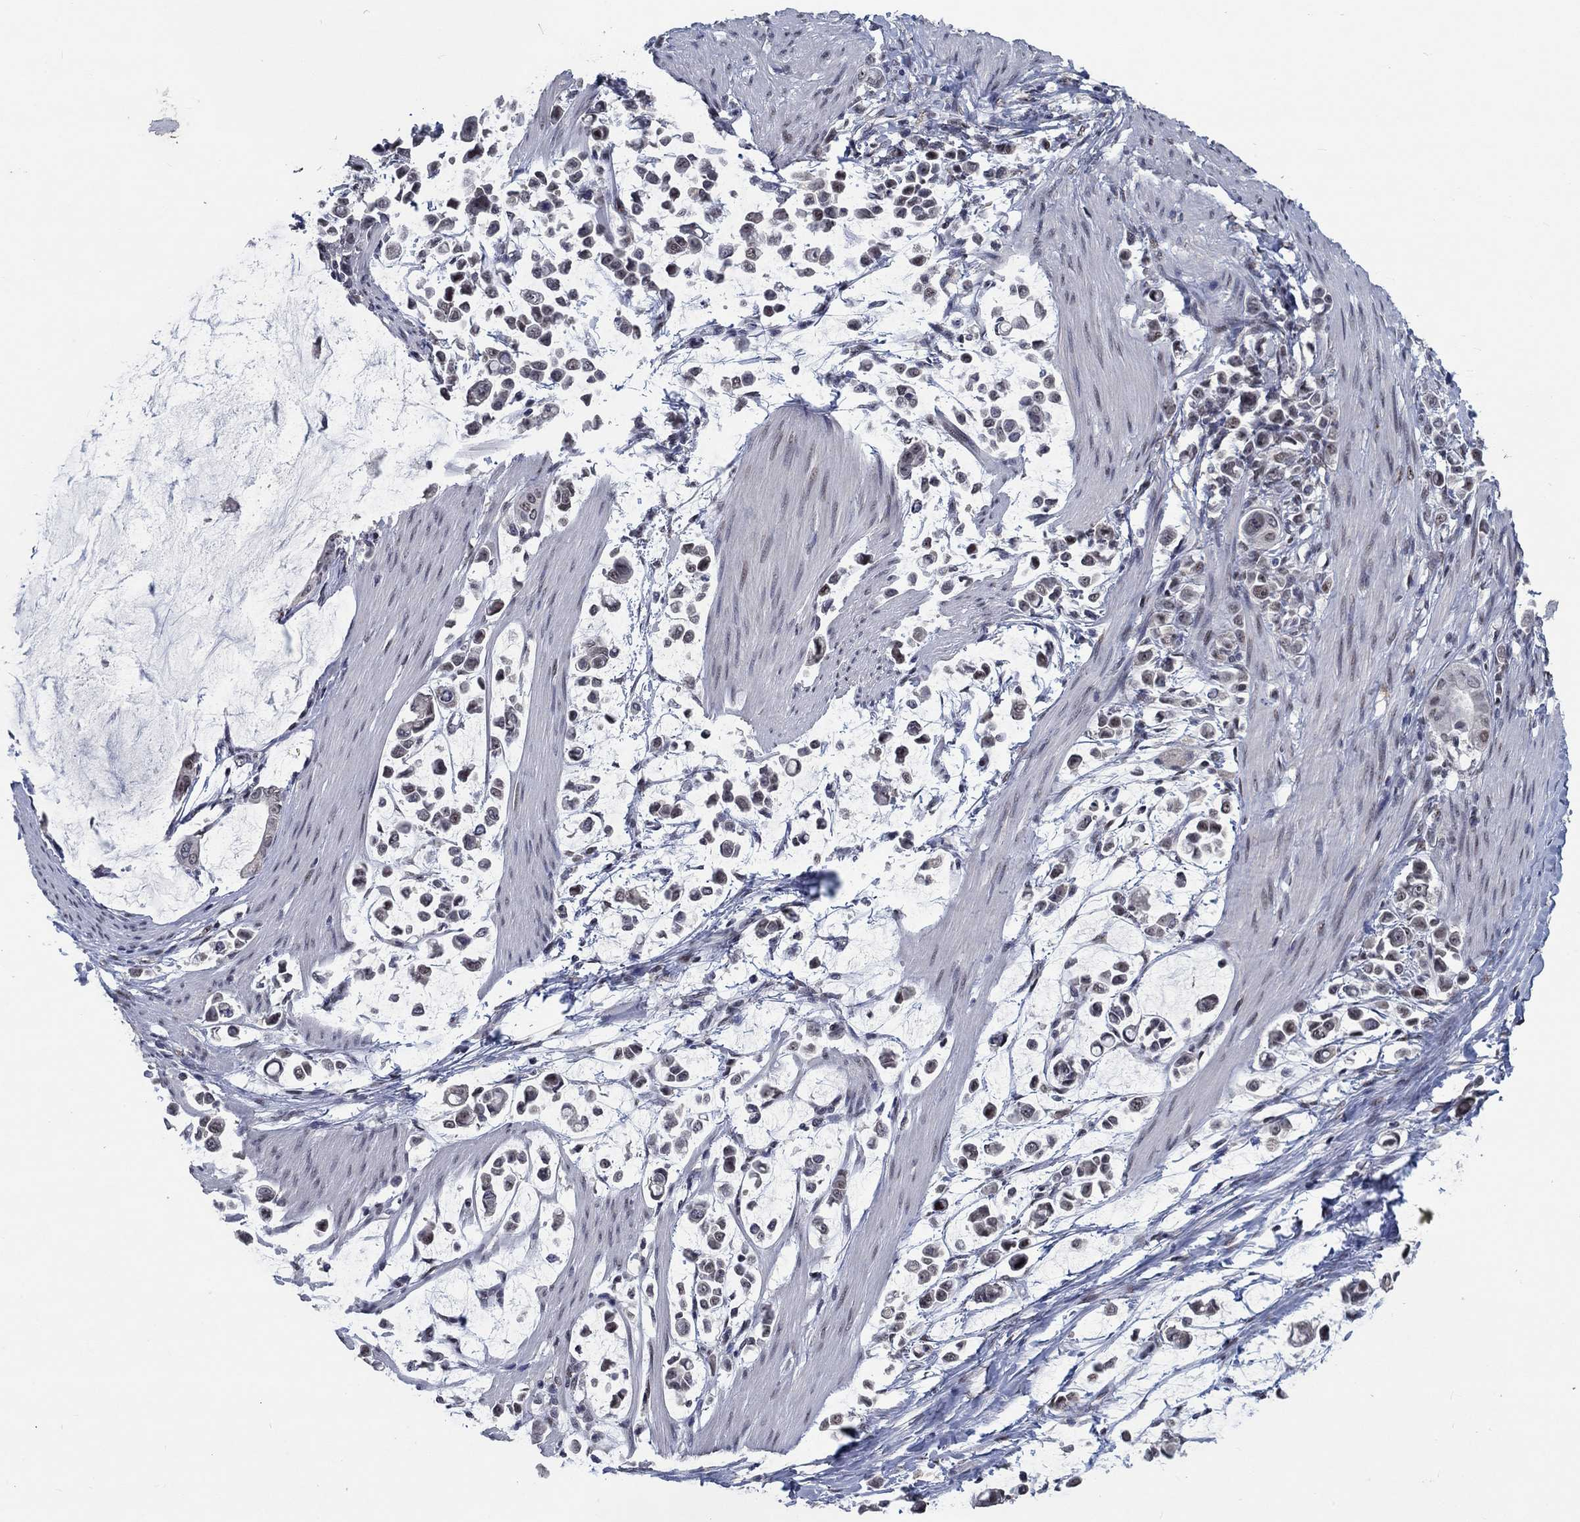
{"staining": {"intensity": "negative", "quantity": "none", "location": "none"}, "tissue": "stomach cancer", "cell_type": "Tumor cells", "image_type": "cancer", "snomed": [{"axis": "morphology", "description": "Adenocarcinoma, NOS"}, {"axis": "topography", "description": "Stomach"}], "caption": "Stomach cancer was stained to show a protein in brown. There is no significant expression in tumor cells.", "gene": "HTN1", "patient": {"sex": "male", "age": 82}}